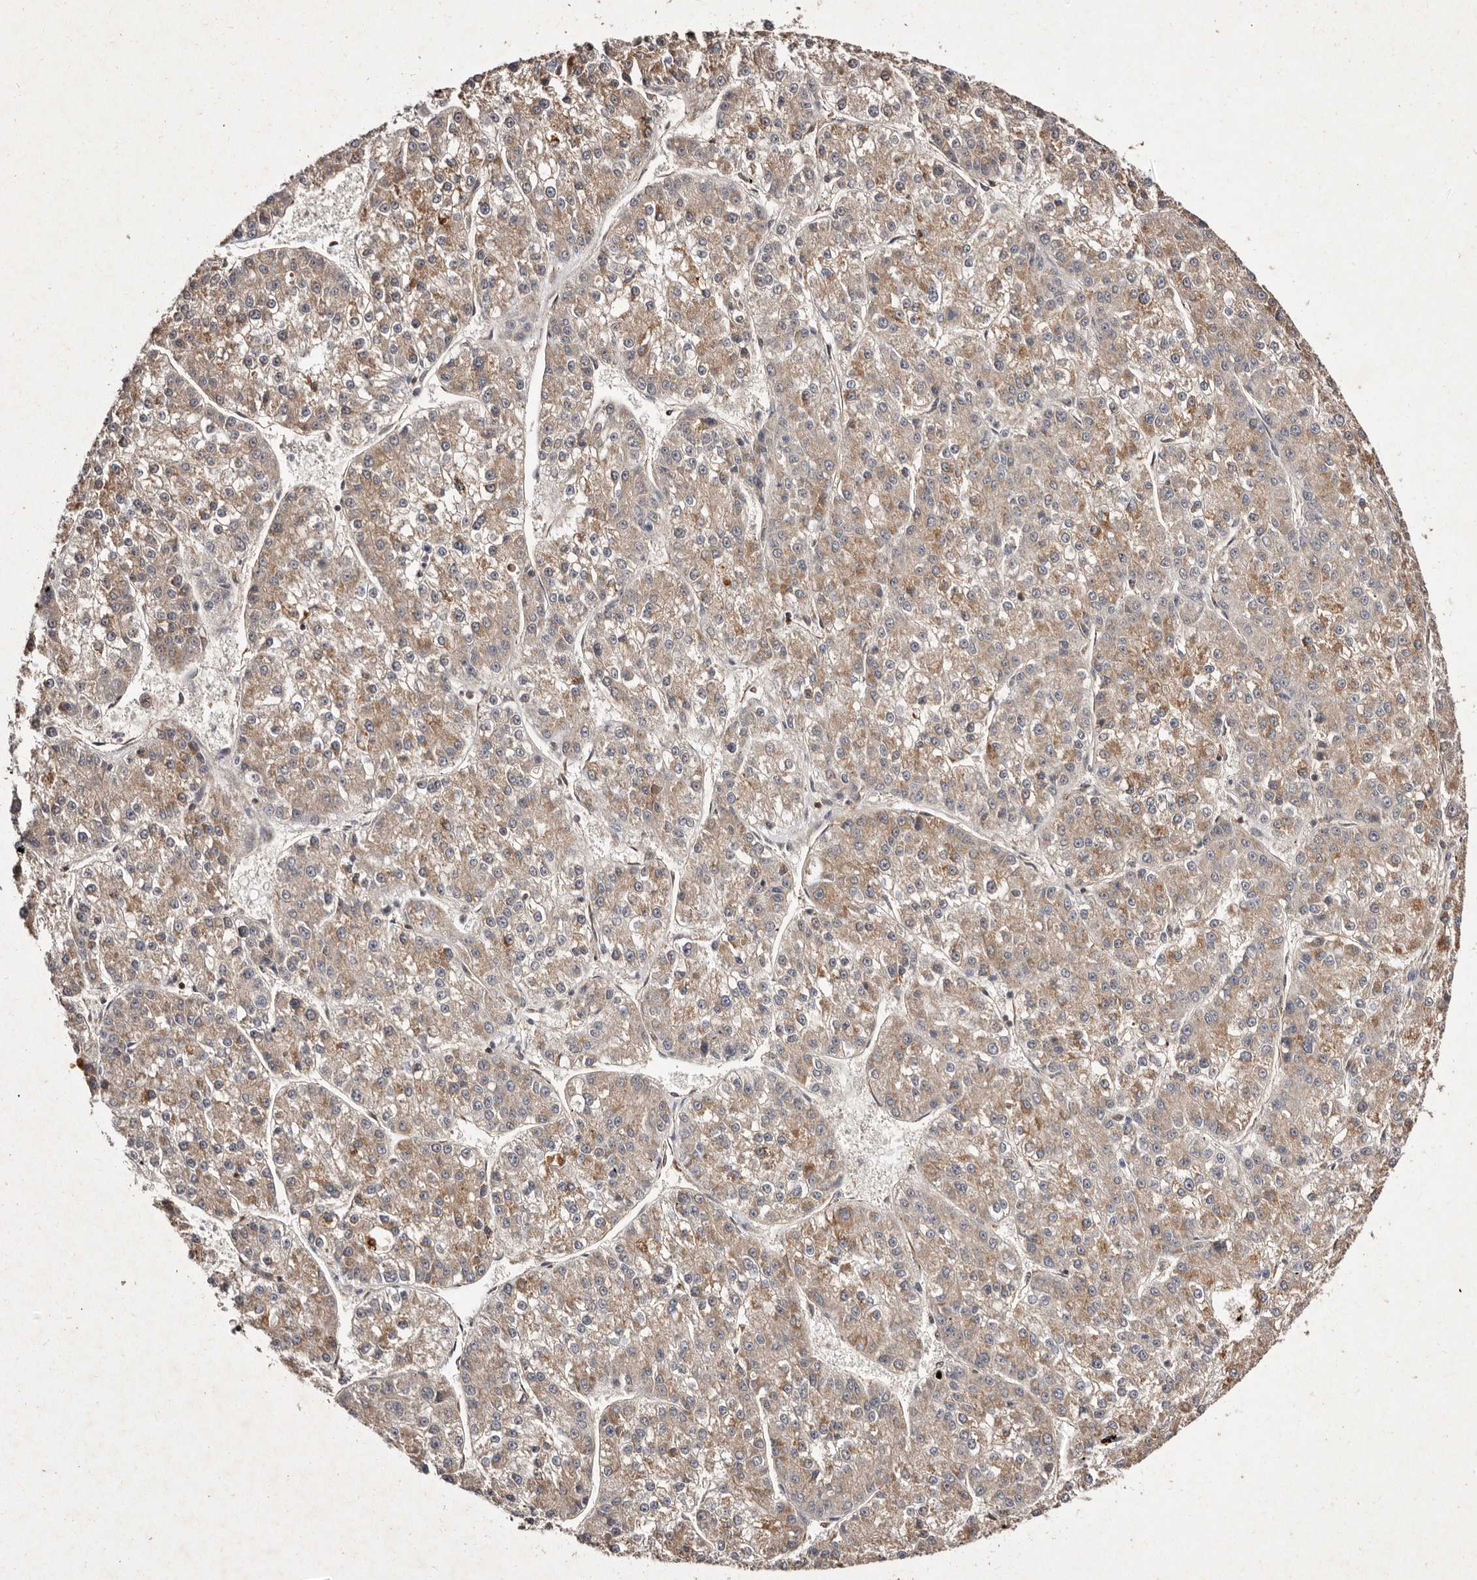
{"staining": {"intensity": "moderate", "quantity": ">75%", "location": "cytoplasmic/membranous"}, "tissue": "liver cancer", "cell_type": "Tumor cells", "image_type": "cancer", "snomed": [{"axis": "morphology", "description": "Carcinoma, Hepatocellular, NOS"}, {"axis": "topography", "description": "Liver"}], "caption": "A high-resolution image shows immunohistochemistry (IHC) staining of liver cancer (hepatocellular carcinoma), which shows moderate cytoplasmic/membranous expression in about >75% of tumor cells. The staining was performed using DAB, with brown indicating positive protein expression. Nuclei are stained blue with hematoxylin.", "gene": "GIMAP4", "patient": {"sex": "female", "age": 73}}